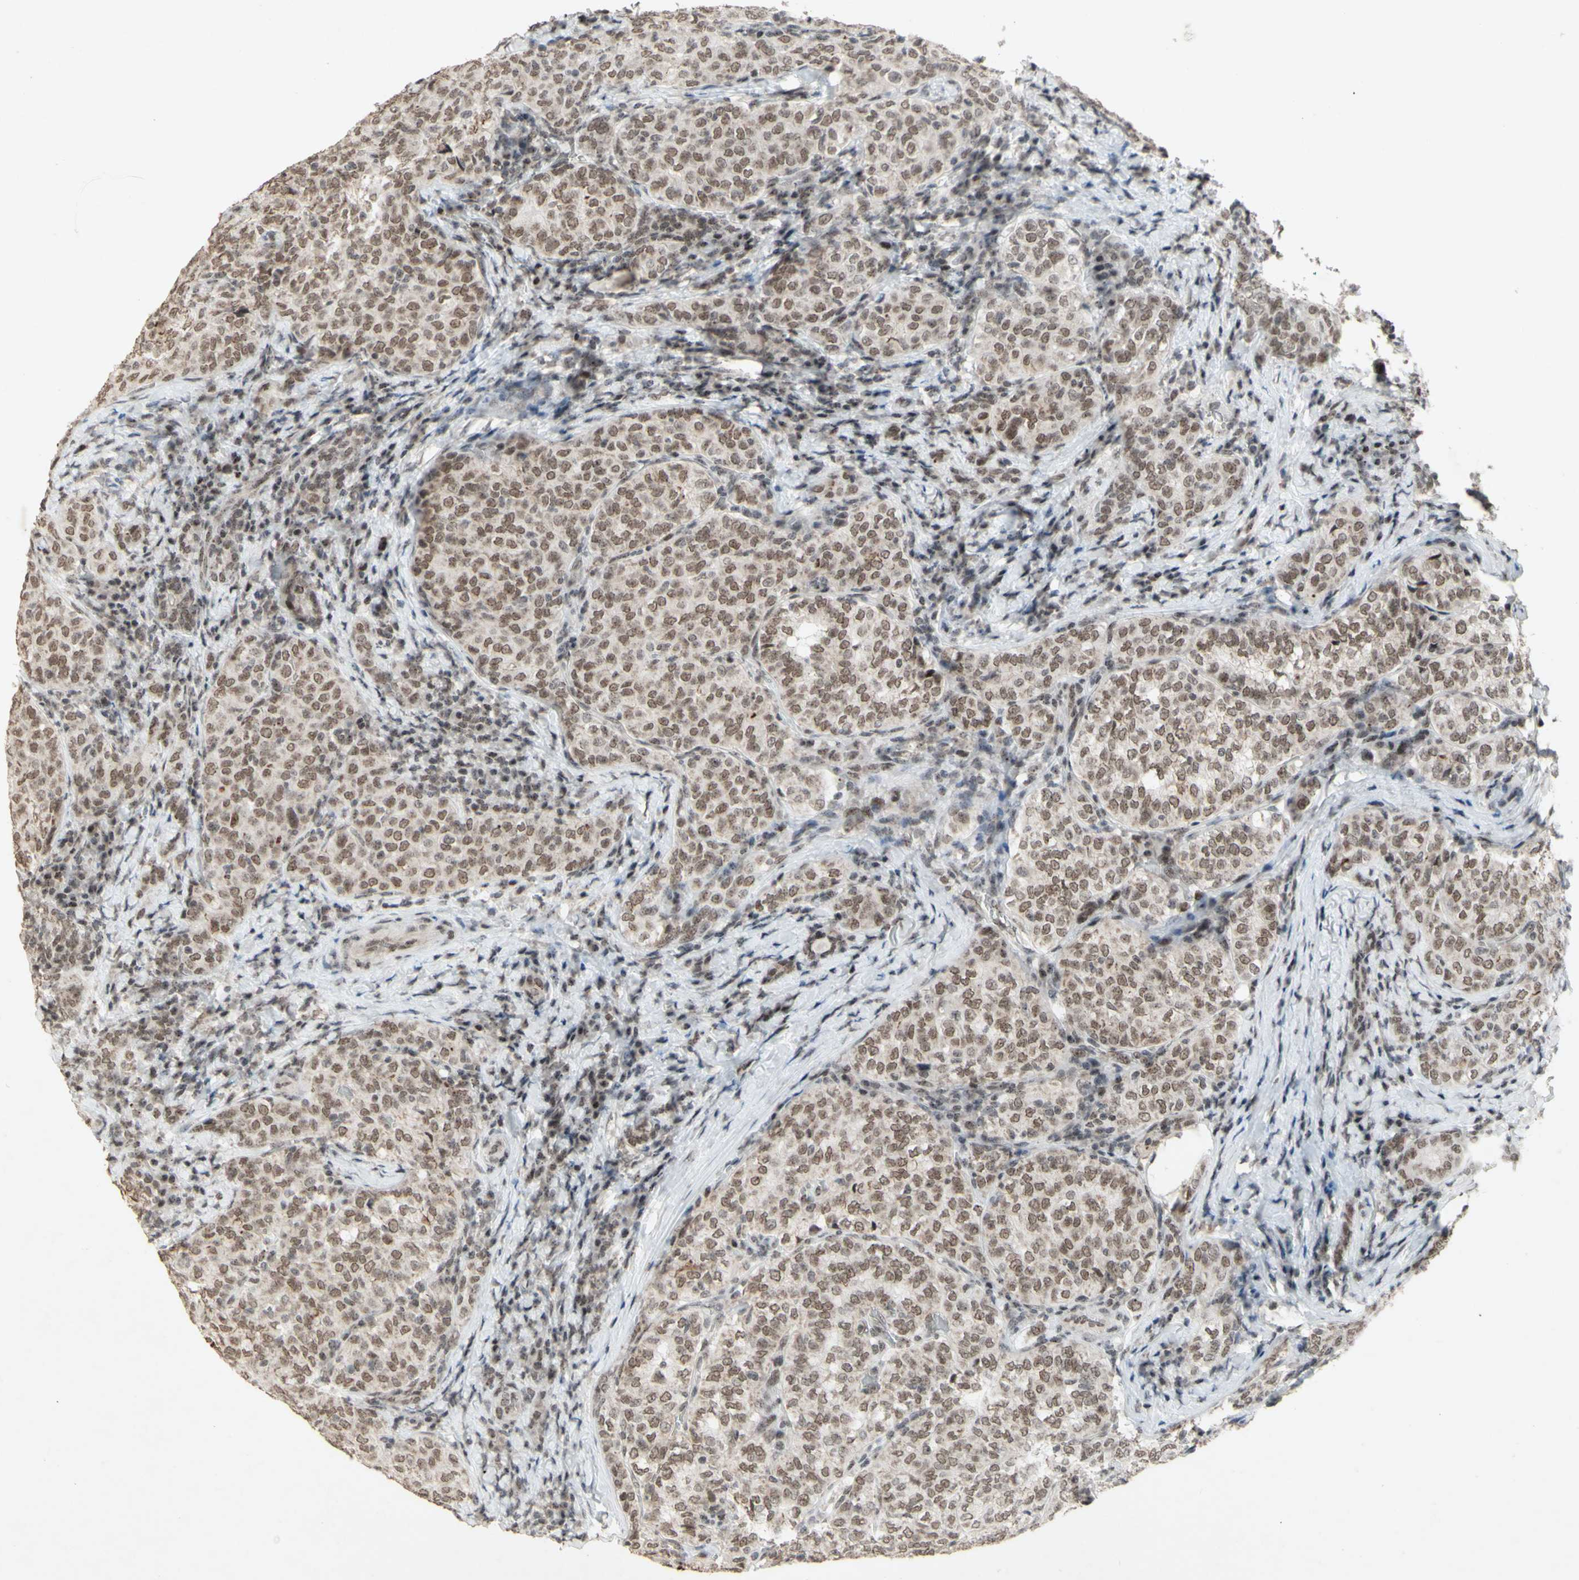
{"staining": {"intensity": "moderate", "quantity": ">75%", "location": "nuclear"}, "tissue": "thyroid cancer", "cell_type": "Tumor cells", "image_type": "cancer", "snomed": [{"axis": "morphology", "description": "Normal tissue, NOS"}, {"axis": "morphology", "description": "Papillary adenocarcinoma, NOS"}, {"axis": "topography", "description": "Thyroid gland"}], "caption": "A brown stain shows moderate nuclear staining of a protein in thyroid cancer tumor cells.", "gene": "CENPB", "patient": {"sex": "female", "age": 30}}